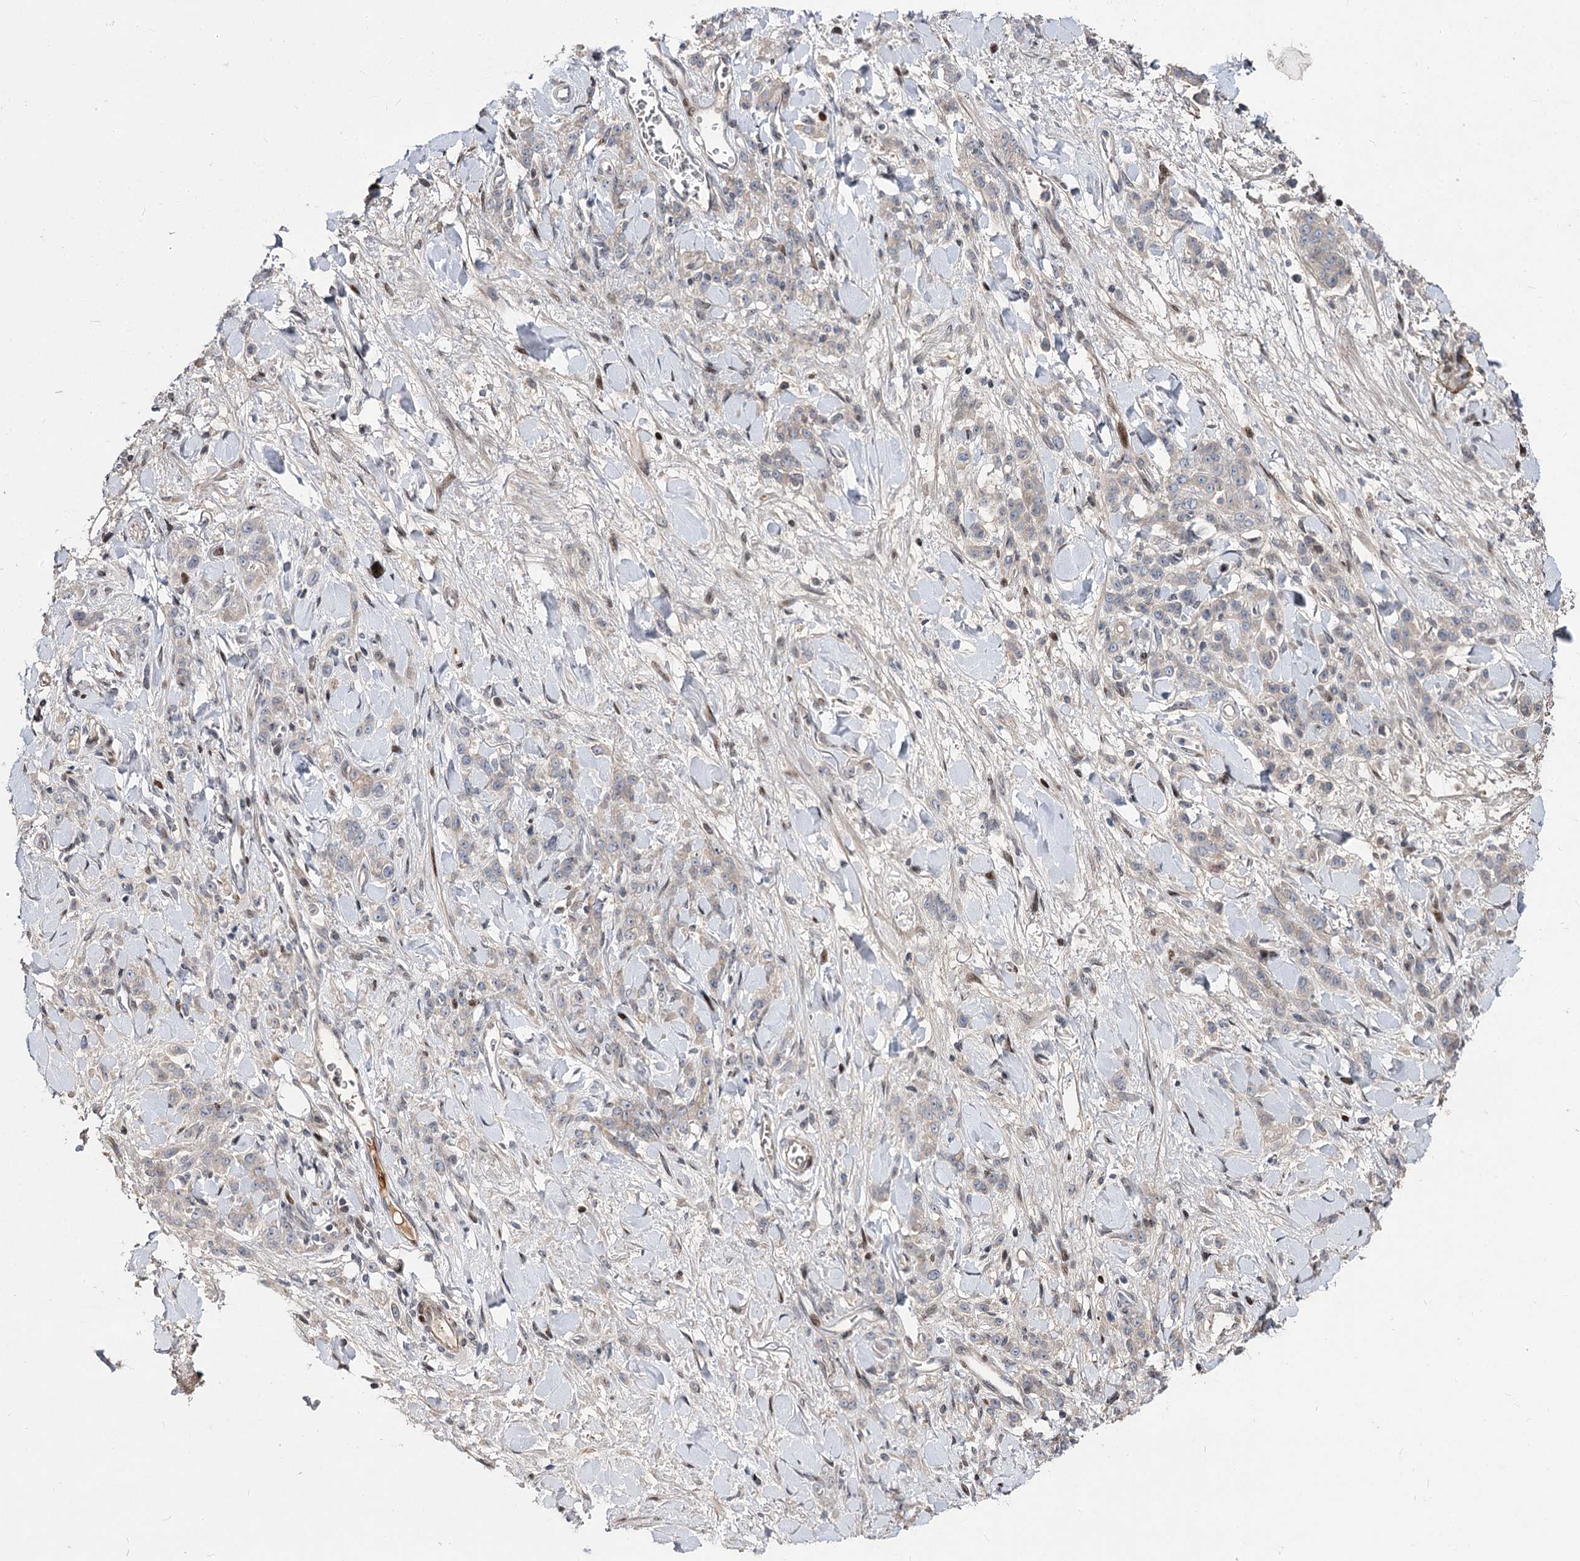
{"staining": {"intensity": "negative", "quantity": "none", "location": "none"}, "tissue": "stomach cancer", "cell_type": "Tumor cells", "image_type": "cancer", "snomed": [{"axis": "morphology", "description": "Normal tissue, NOS"}, {"axis": "morphology", "description": "Adenocarcinoma, NOS"}, {"axis": "topography", "description": "Stomach"}], "caption": "DAB immunohistochemical staining of human adenocarcinoma (stomach) reveals no significant positivity in tumor cells.", "gene": "ITFG2", "patient": {"sex": "male", "age": 82}}